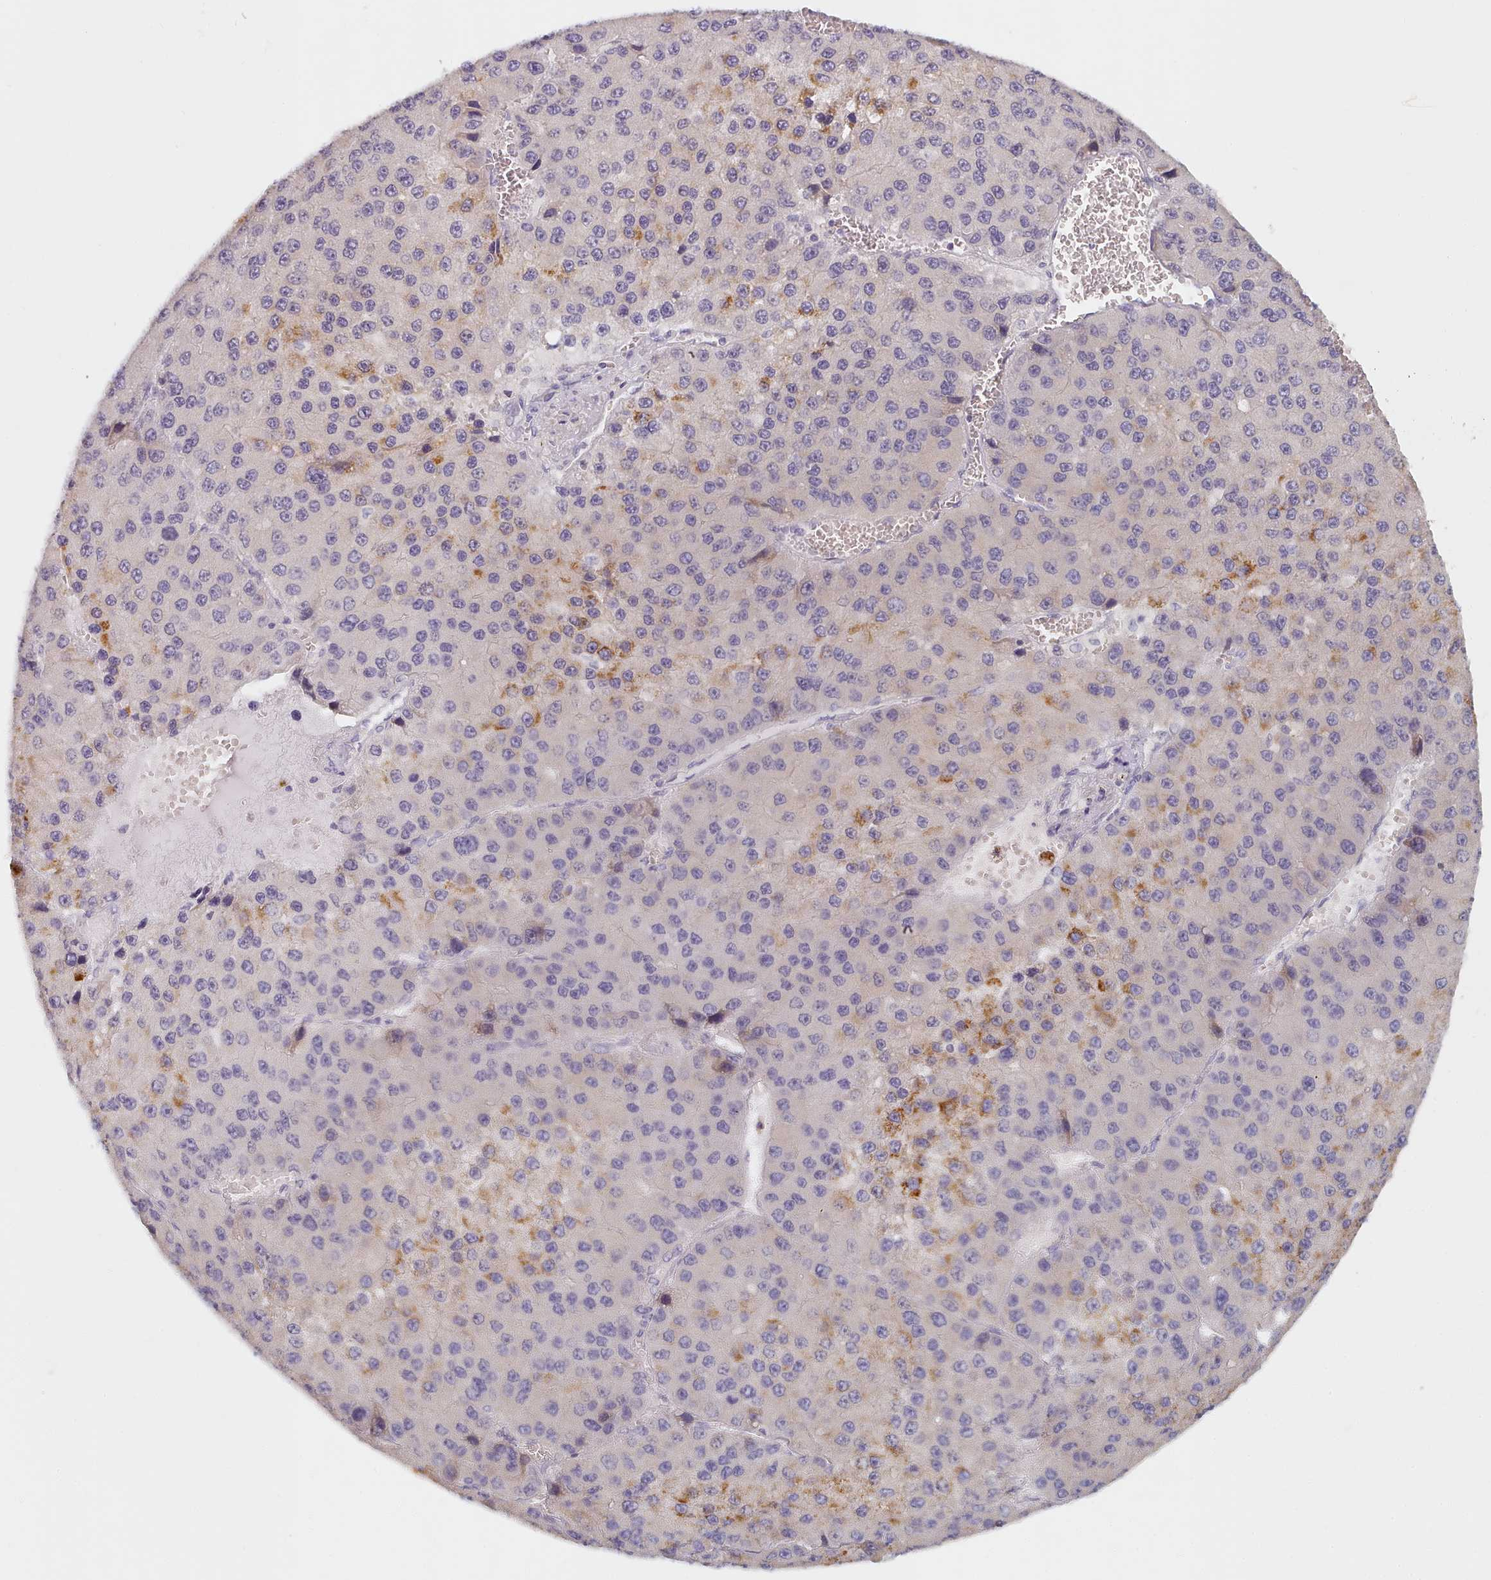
{"staining": {"intensity": "moderate", "quantity": "<25%", "location": "cytoplasmic/membranous"}, "tissue": "liver cancer", "cell_type": "Tumor cells", "image_type": "cancer", "snomed": [{"axis": "morphology", "description": "Carcinoma, Hepatocellular, NOS"}, {"axis": "topography", "description": "Liver"}], "caption": "Protein staining reveals moderate cytoplasmic/membranous positivity in approximately <25% of tumor cells in hepatocellular carcinoma (liver).", "gene": "TYW1B", "patient": {"sex": "female", "age": 73}}